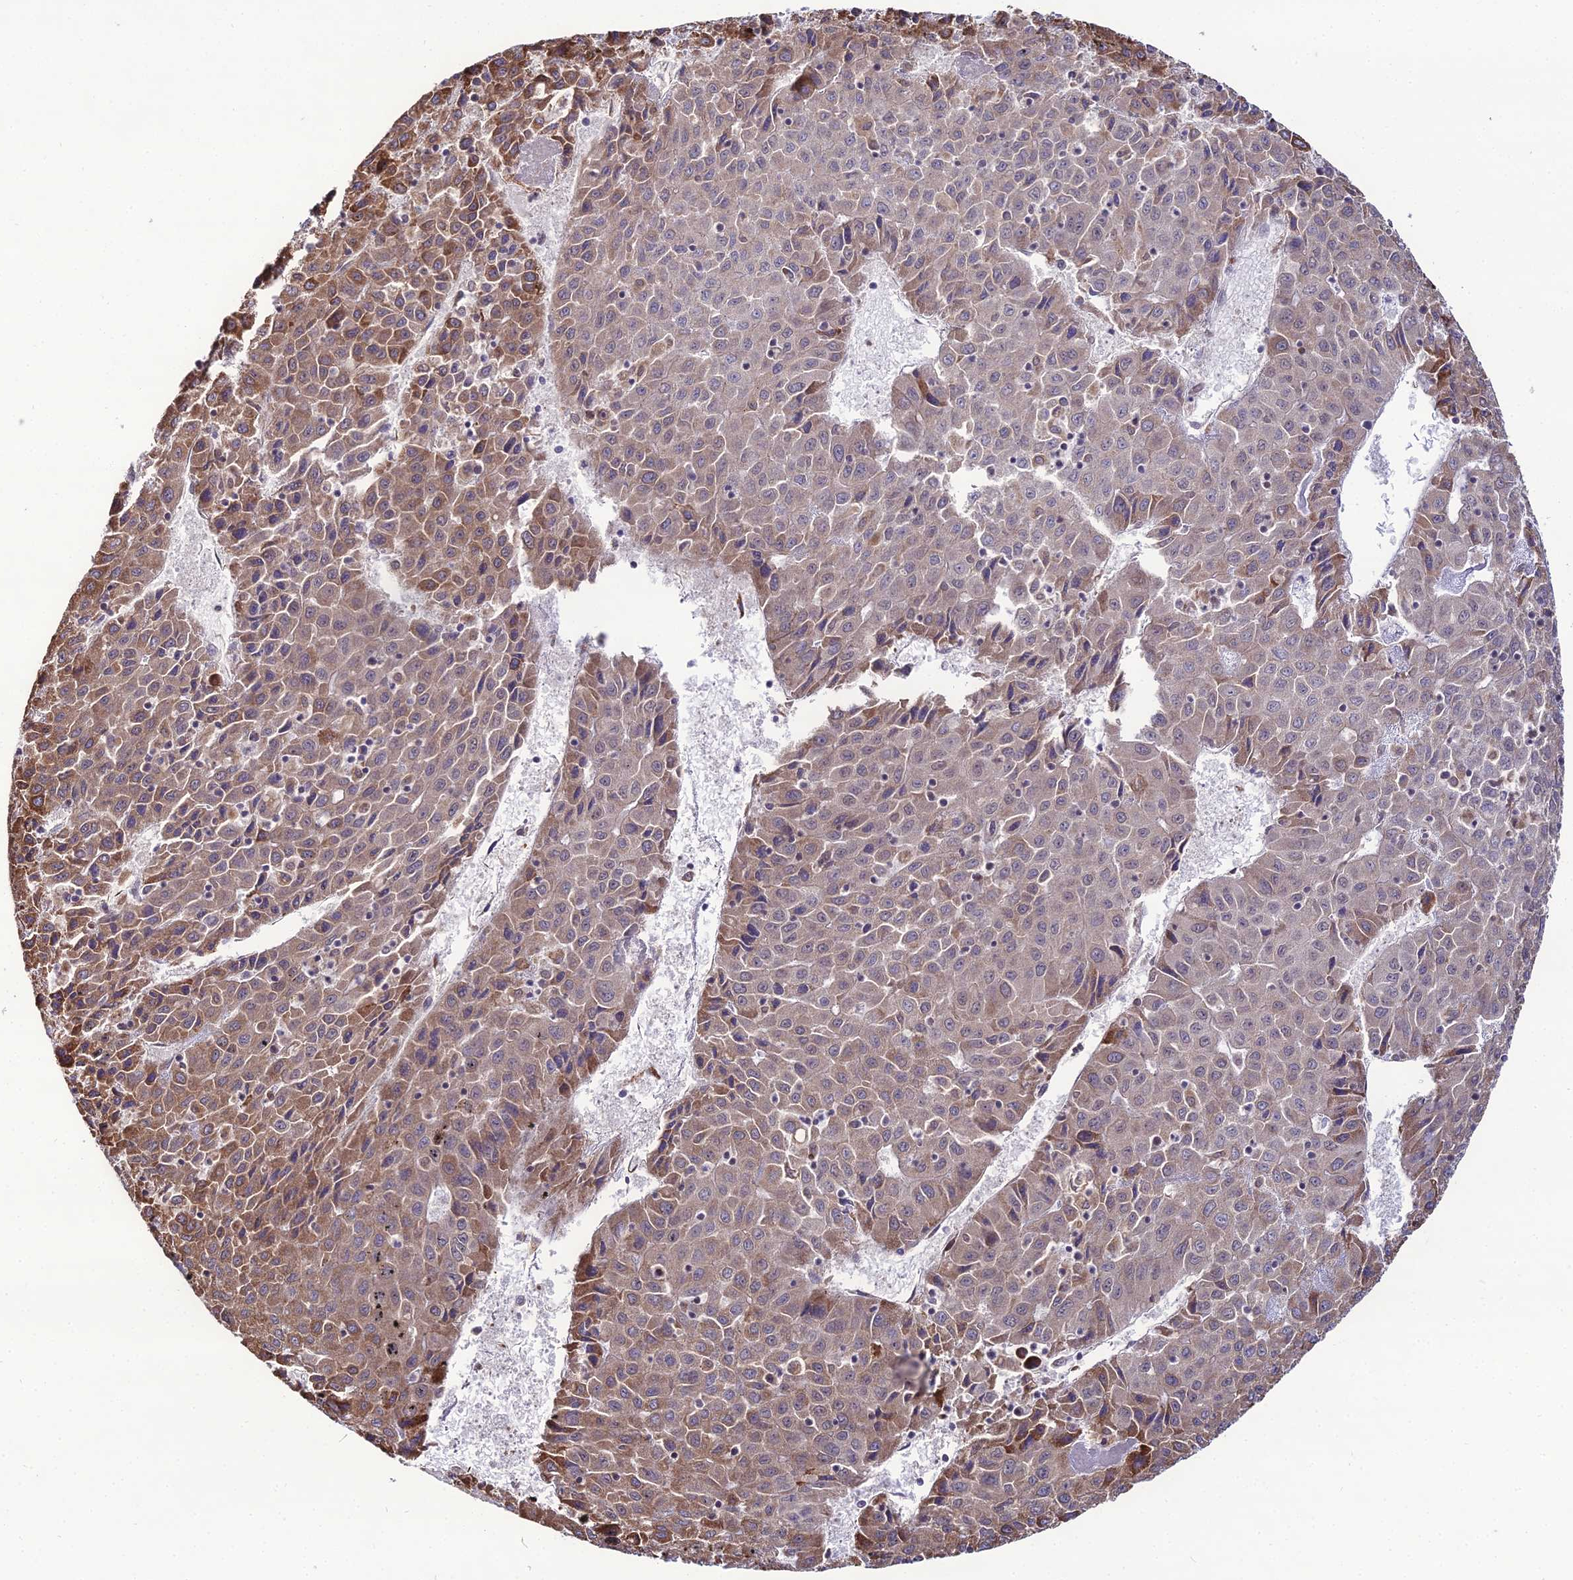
{"staining": {"intensity": "moderate", "quantity": "25%-75%", "location": "cytoplasmic/membranous"}, "tissue": "liver cancer", "cell_type": "Tumor cells", "image_type": "cancer", "snomed": [{"axis": "morphology", "description": "Carcinoma, Hepatocellular, NOS"}, {"axis": "topography", "description": "Liver"}], "caption": "Protein analysis of liver cancer tissue reveals moderate cytoplasmic/membranous positivity in approximately 25%-75% of tumor cells. Using DAB (3,3'-diaminobenzidine) (brown) and hematoxylin (blue) stains, captured at high magnification using brightfield microscopy.", "gene": "TROAP", "patient": {"sex": "female", "age": 53}}